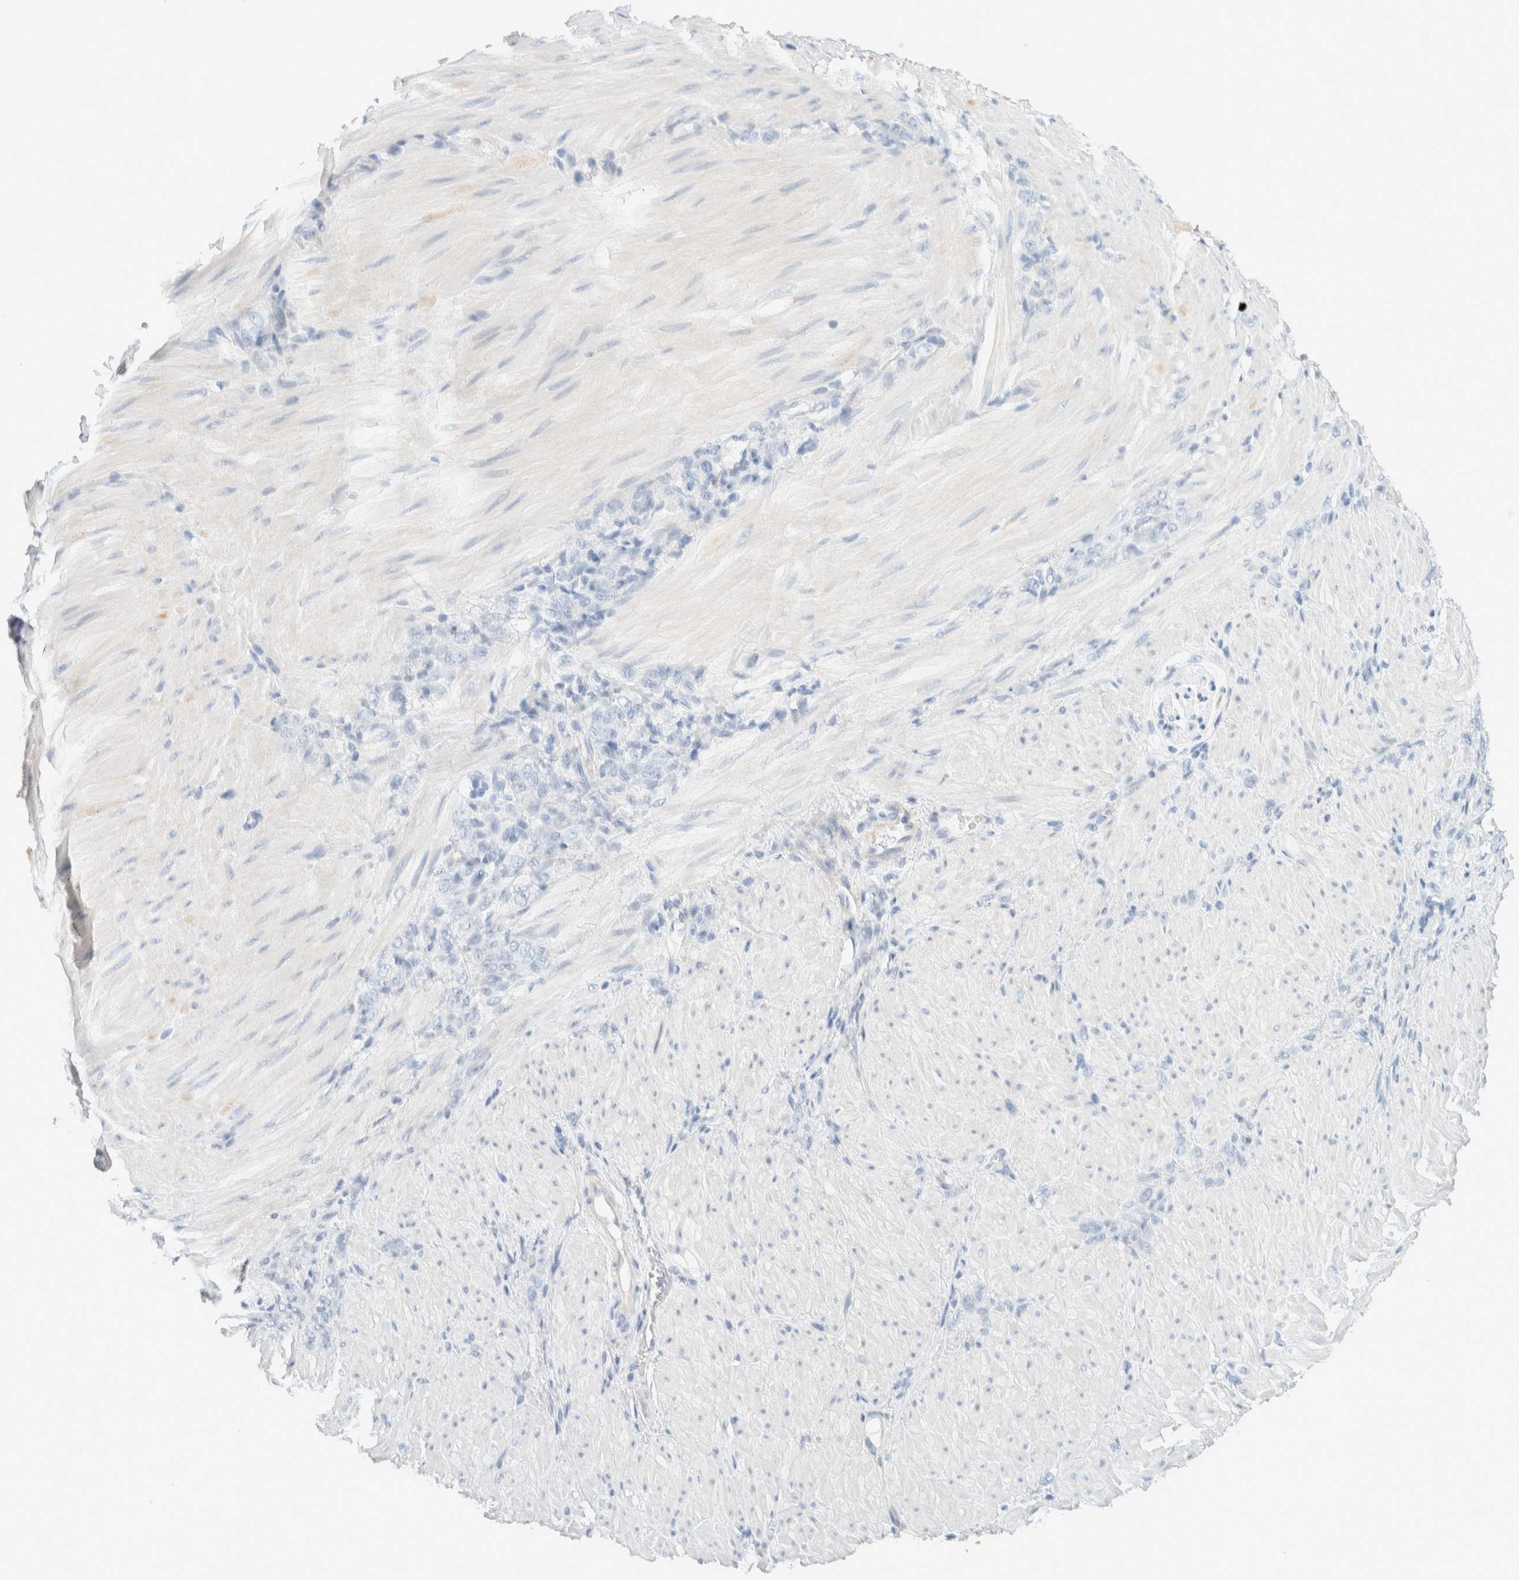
{"staining": {"intensity": "negative", "quantity": "none", "location": "none"}, "tissue": "stomach cancer", "cell_type": "Tumor cells", "image_type": "cancer", "snomed": [{"axis": "morphology", "description": "Normal tissue, NOS"}, {"axis": "morphology", "description": "Adenocarcinoma, NOS"}, {"axis": "topography", "description": "Stomach"}], "caption": "Adenocarcinoma (stomach) stained for a protein using IHC shows no expression tumor cells.", "gene": "ARHGAP27", "patient": {"sex": "male", "age": 82}}